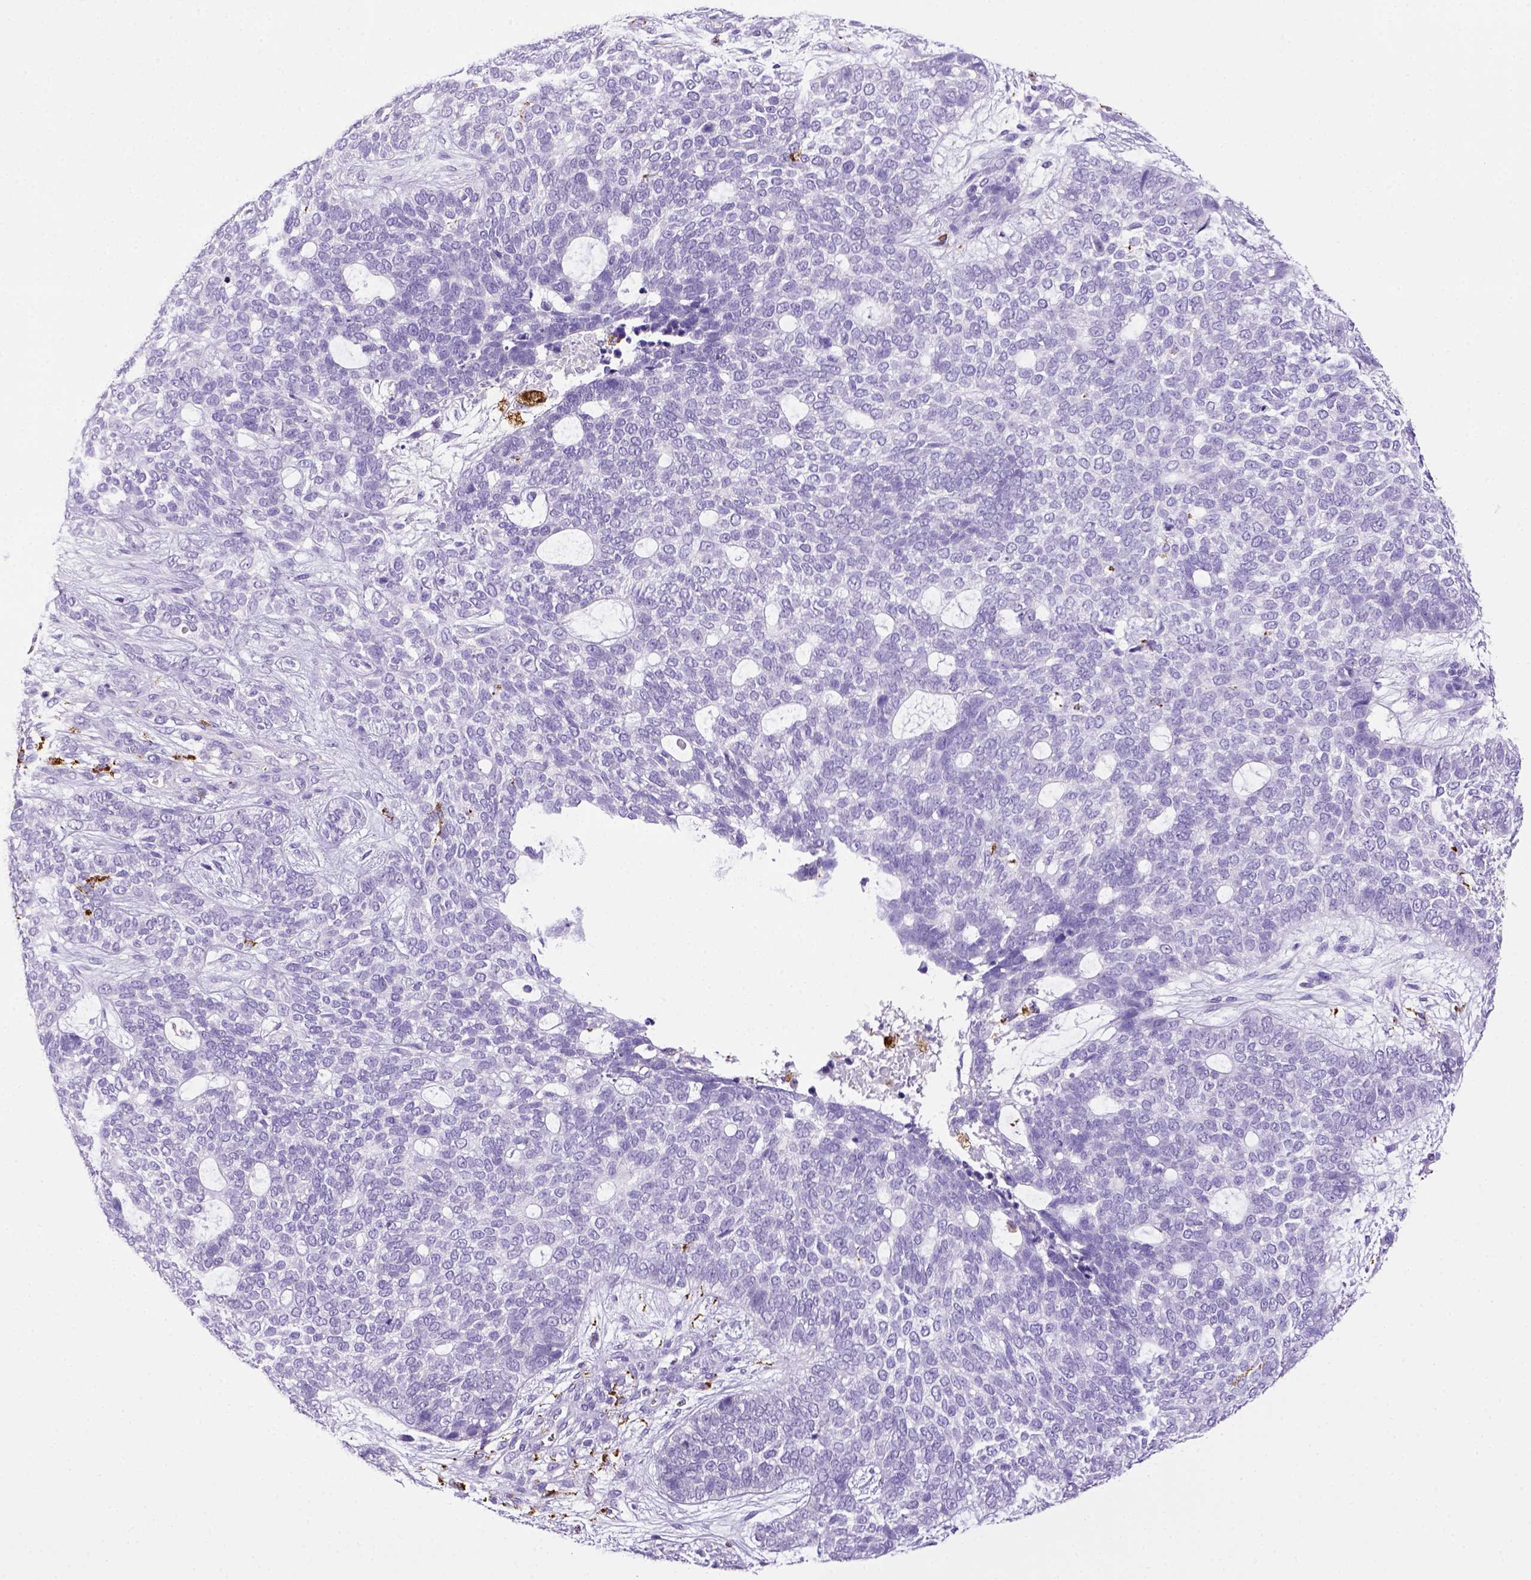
{"staining": {"intensity": "negative", "quantity": "none", "location": "none"}, "tissue": "skin cancer", "cell_type": "Tumor cells", "image_type": "cancer", "snomed": [{"axis": "morphology", "description": "Basal cell carcinoma"}, {"axis": "topography", "description": "Skin"}], "caption": "Immunohistochemical staining of skin cancer (basal cell carcinoma) shows no significant staining in tumor cells.", "gene": "CD68", "patient": {"sex": "female", "age": 69}}